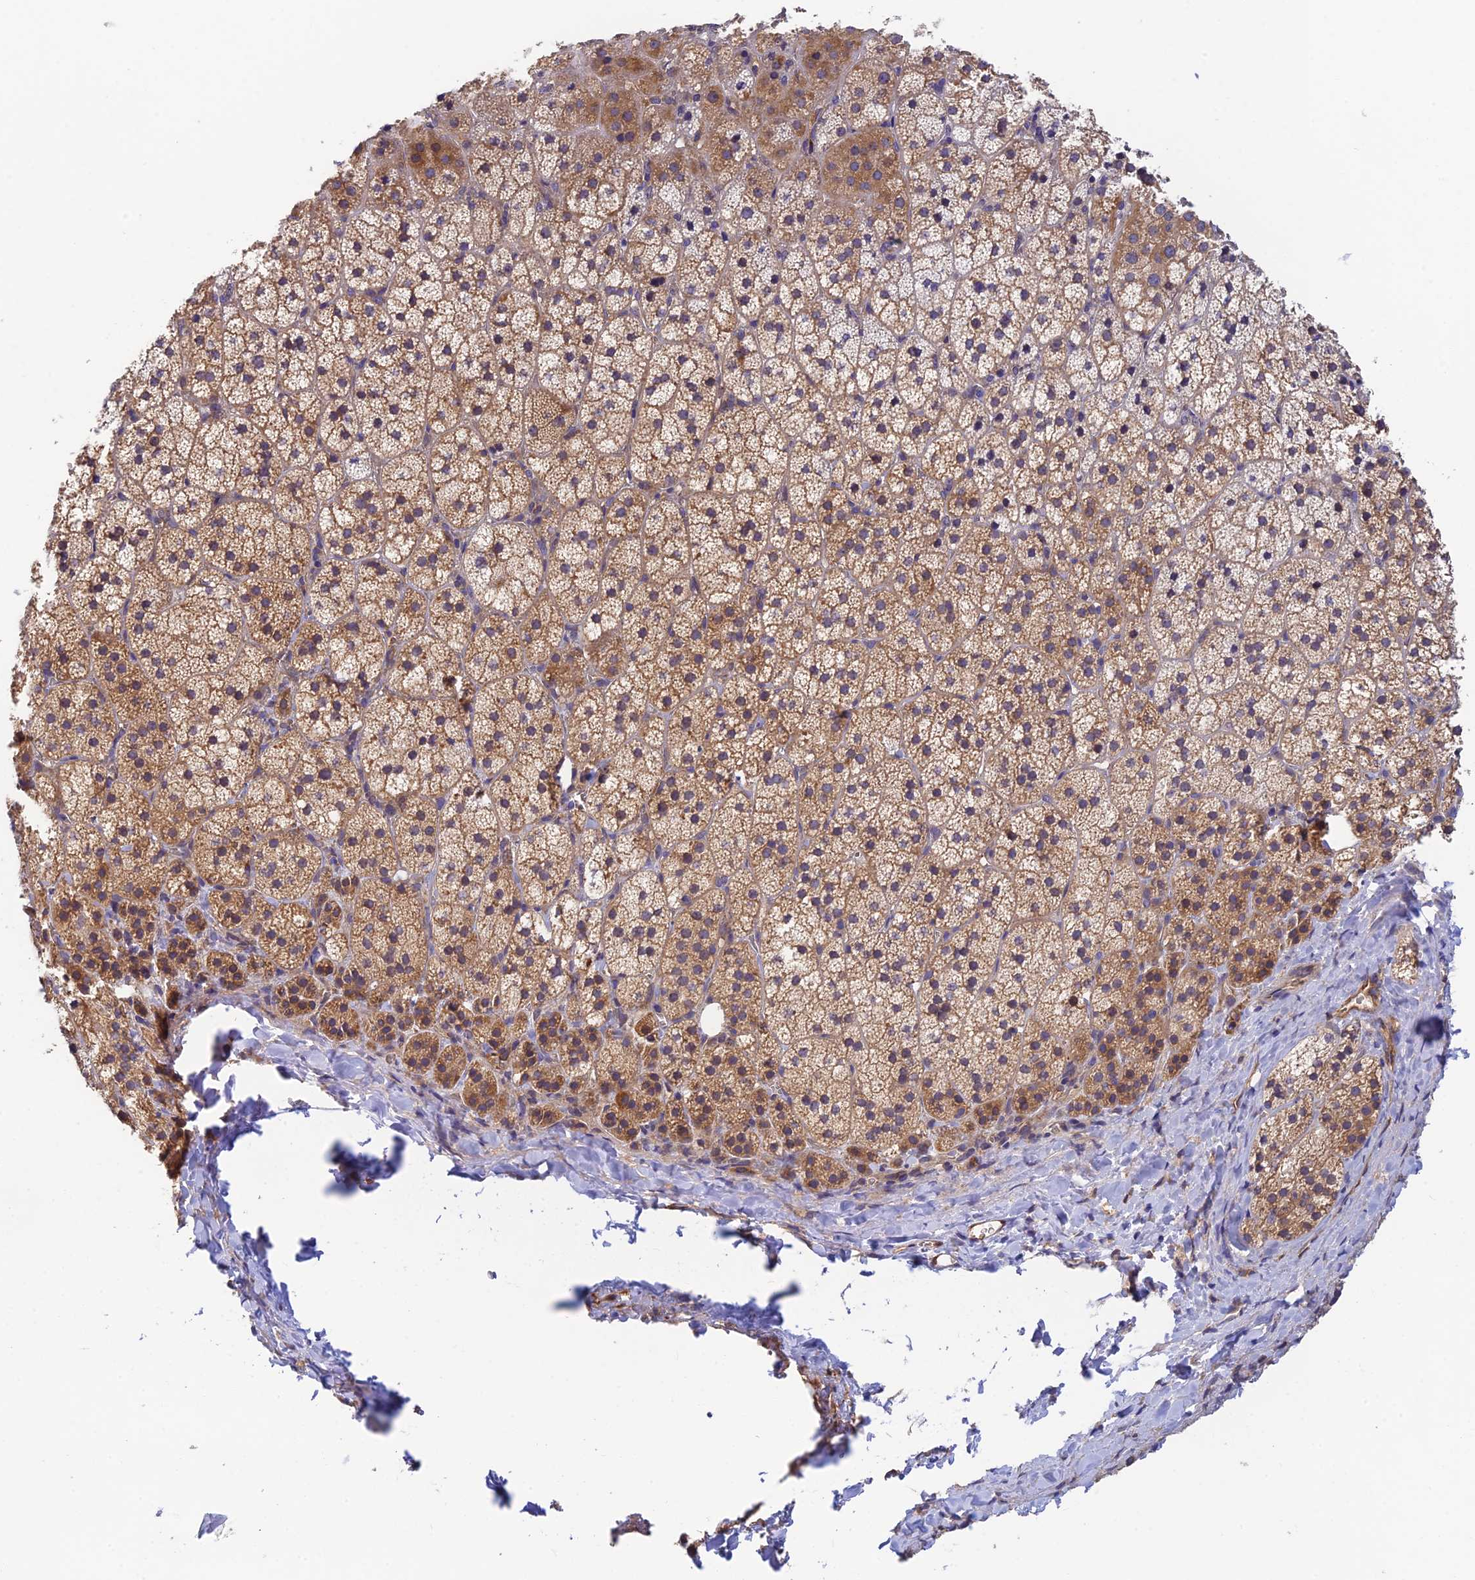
{"staining": {"intensity": "moderate", "quantity": ">75%", "location": "cytoplasmic/membranous"}, "tissue": "adrenal gland", "cell_type": "Glandular cells", "image_type": "normal", "snomed": [{"axis": "morphology", "description": "Normal tissue, NOS"}, {"axis": "topography", "description": "Adrenal gland"}], "caption": "A brown stain shows moderate cytoplasmic/membranous positivity of a protein in glandular cells of benign adrenal gland. Immunohistochemistry (ihc) stains the protein in brown and the nuclei are stained blue.", "gene": "RANBP6", "patient": {"sex": "female", "age": 44}}